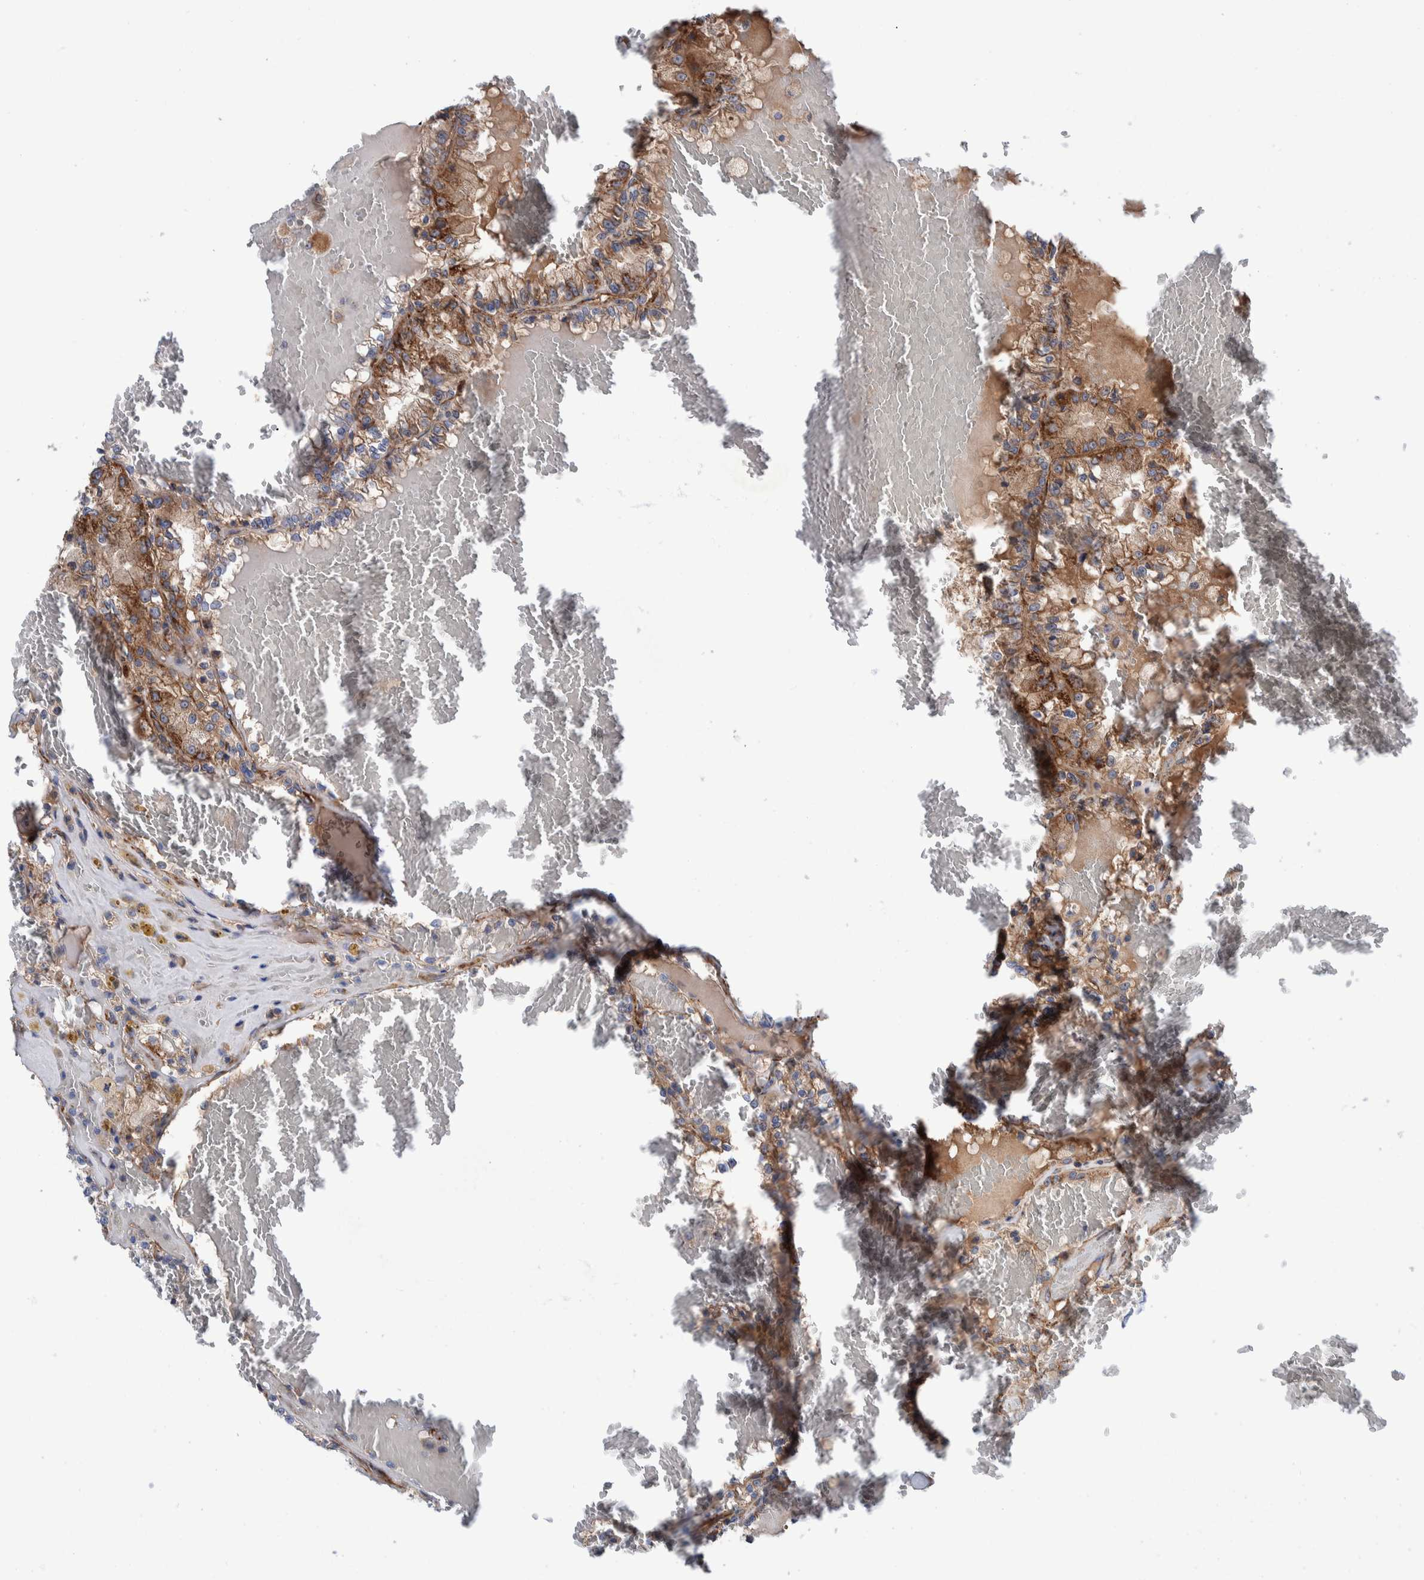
{"staining": {"intensity": "moderate", "quantity": "25%-75%", "location": "cytoplasmic/membranous"}, "tissue": "renal cancer", "cell_type": "Tumor cells", "image_type": "cancer", "snomed": [{"axis": "morphology", "description": "Adenocarcinoma, NOS"}, {"axis": "topography", "description": "Kidney"}], "caption": "There is medium levels of moderate cytoplasmic/membranous expression in tumor cells of renal adenocarcinoma, as demonstrated by immunohistochemical staining (brown color).", "gene": "SLC25A10", "patient": {"sex": "female", "age": 56}}